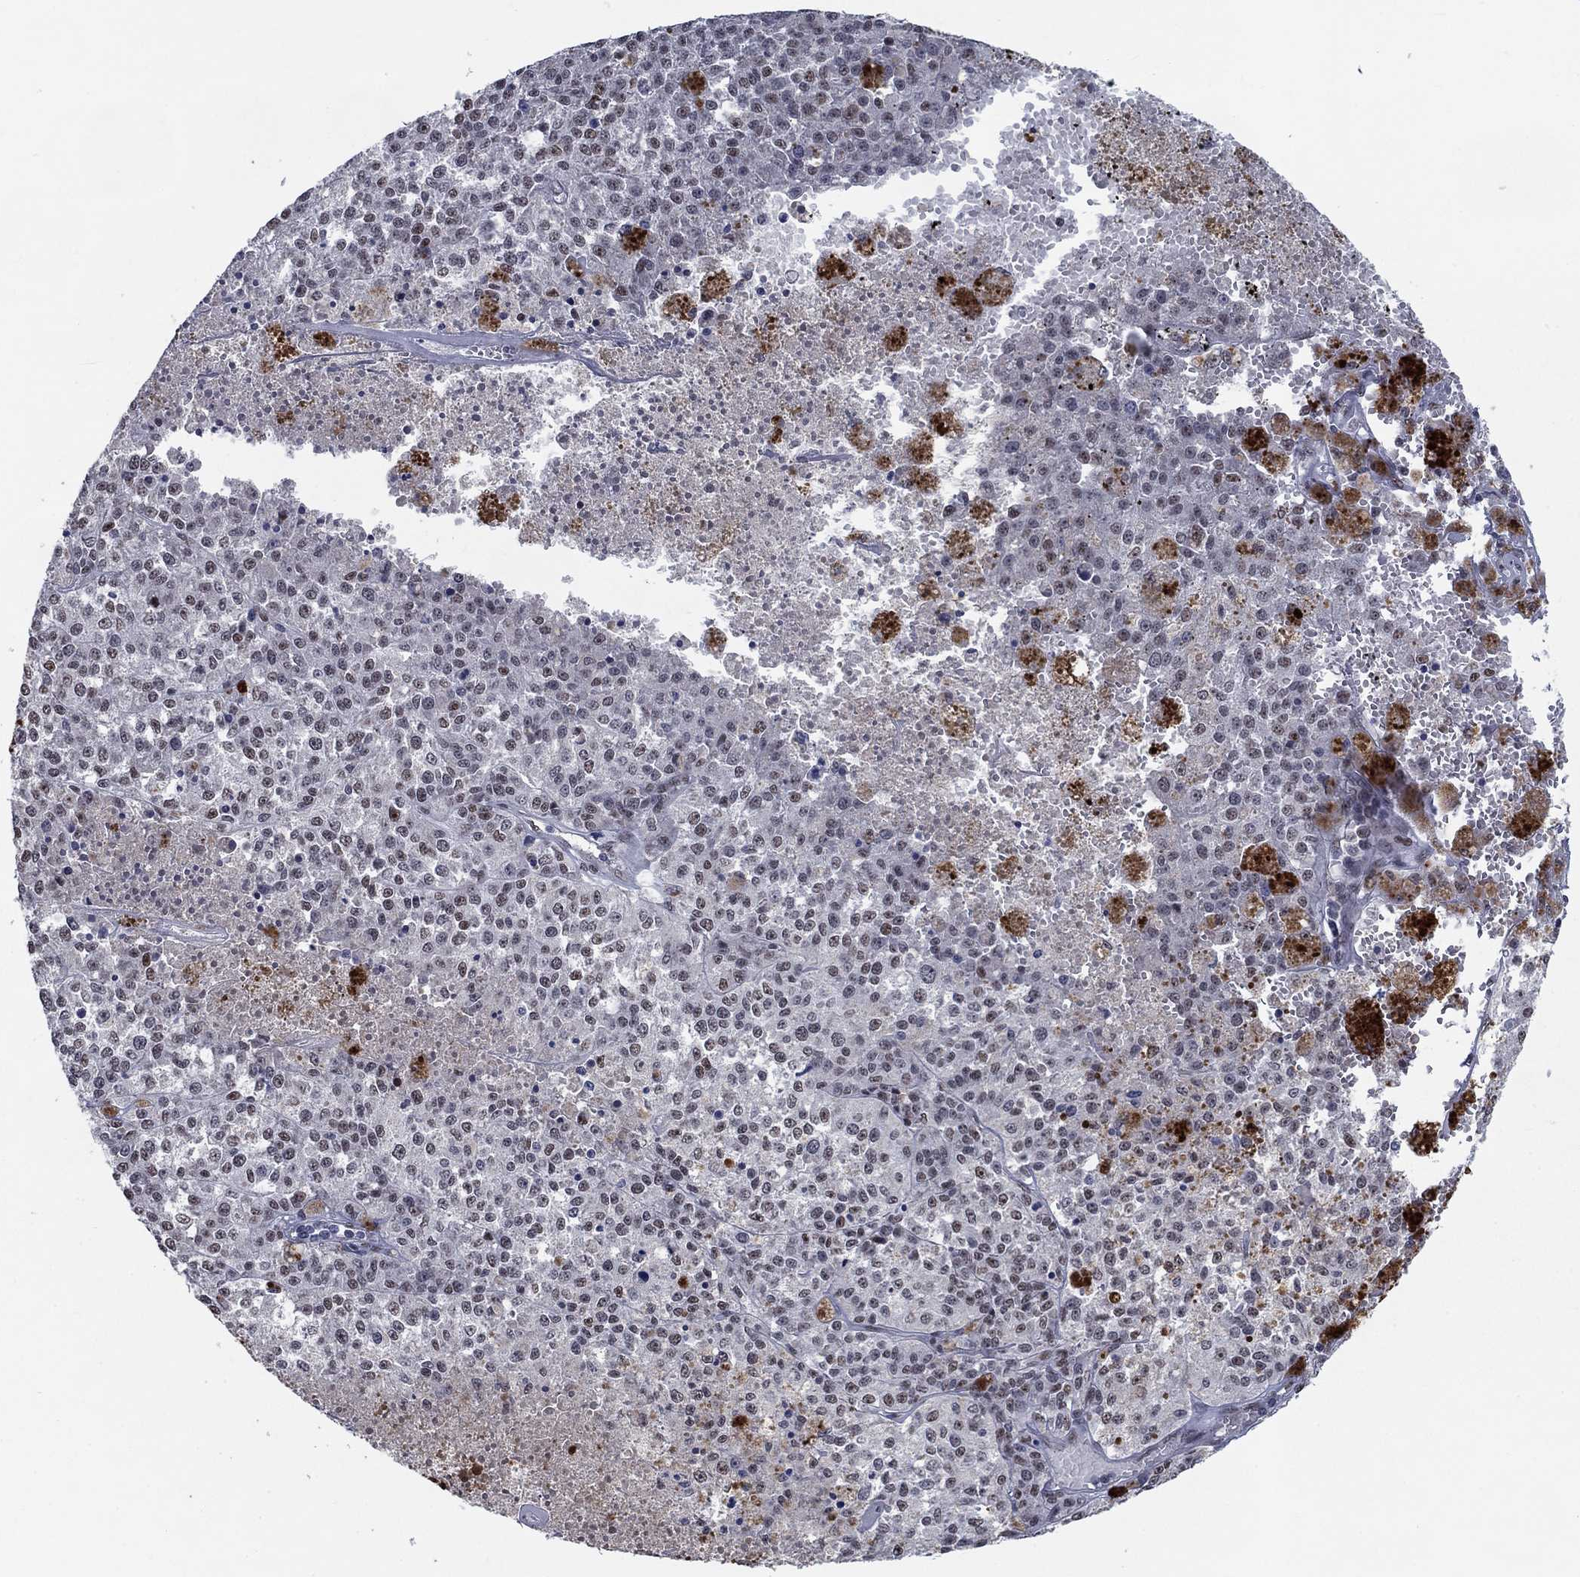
{"staining": {"intensity": "negative", "quantity": "none", "location": "none"}, "tissue": "melanoma", "cell_type": "Tumor cells", "image_type": "cancer", "snomed": [{"axis": "morphology", "description": "Malignant melanoma, Metastatic site"}, {"axis": "topography", "description": "Lymph node"}], "caption": "IHC micrograph of melanoma stained for a protein (brown), which demonstrates no expression in tumor cells.", "gene": "HTN1", "patient": {"sex": "female", "age": 64}}